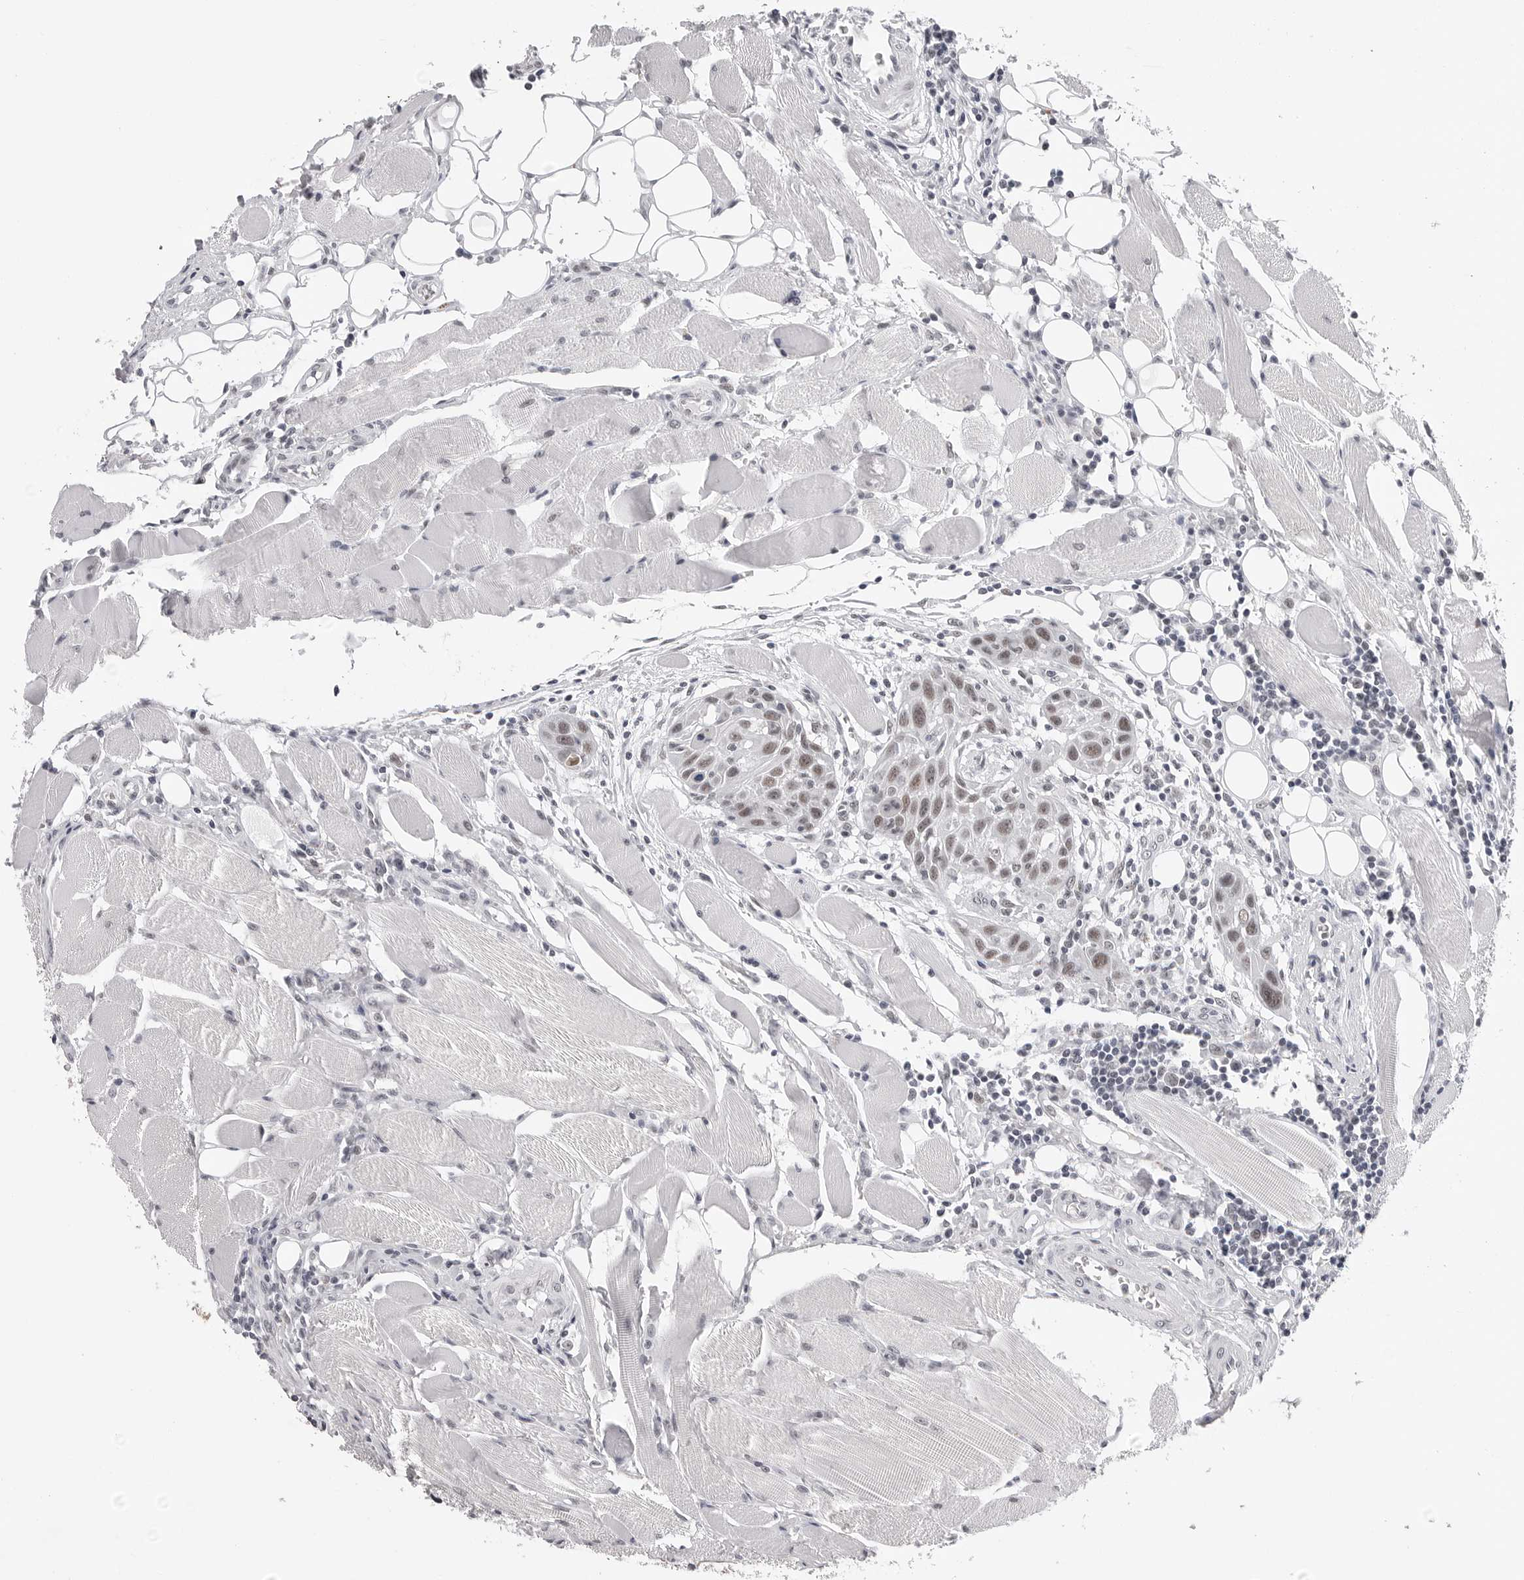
{"staining": {"intensity": "moderate", "quantity": ">75%", "location": "nuclear"}, "tissue": "head and neck cancer", "cell_type": "Tumor cells", "image_type": "cancer", "snomed": [{"axis": "morphology", "description": "Squamous cell carcinoma, NOS"}, {"axis": "topography", "description": "Oral tissue"}, {"axis": "topography", "description": "Head-Neck"}], "caption": "Brown immunohistochemical staining in head and neck cancer reveals moderate nuclear positivity in approximately >75% of tumor cells.", "gene": "SF3B4", "patient": {"sex": "female", "age": 50}}